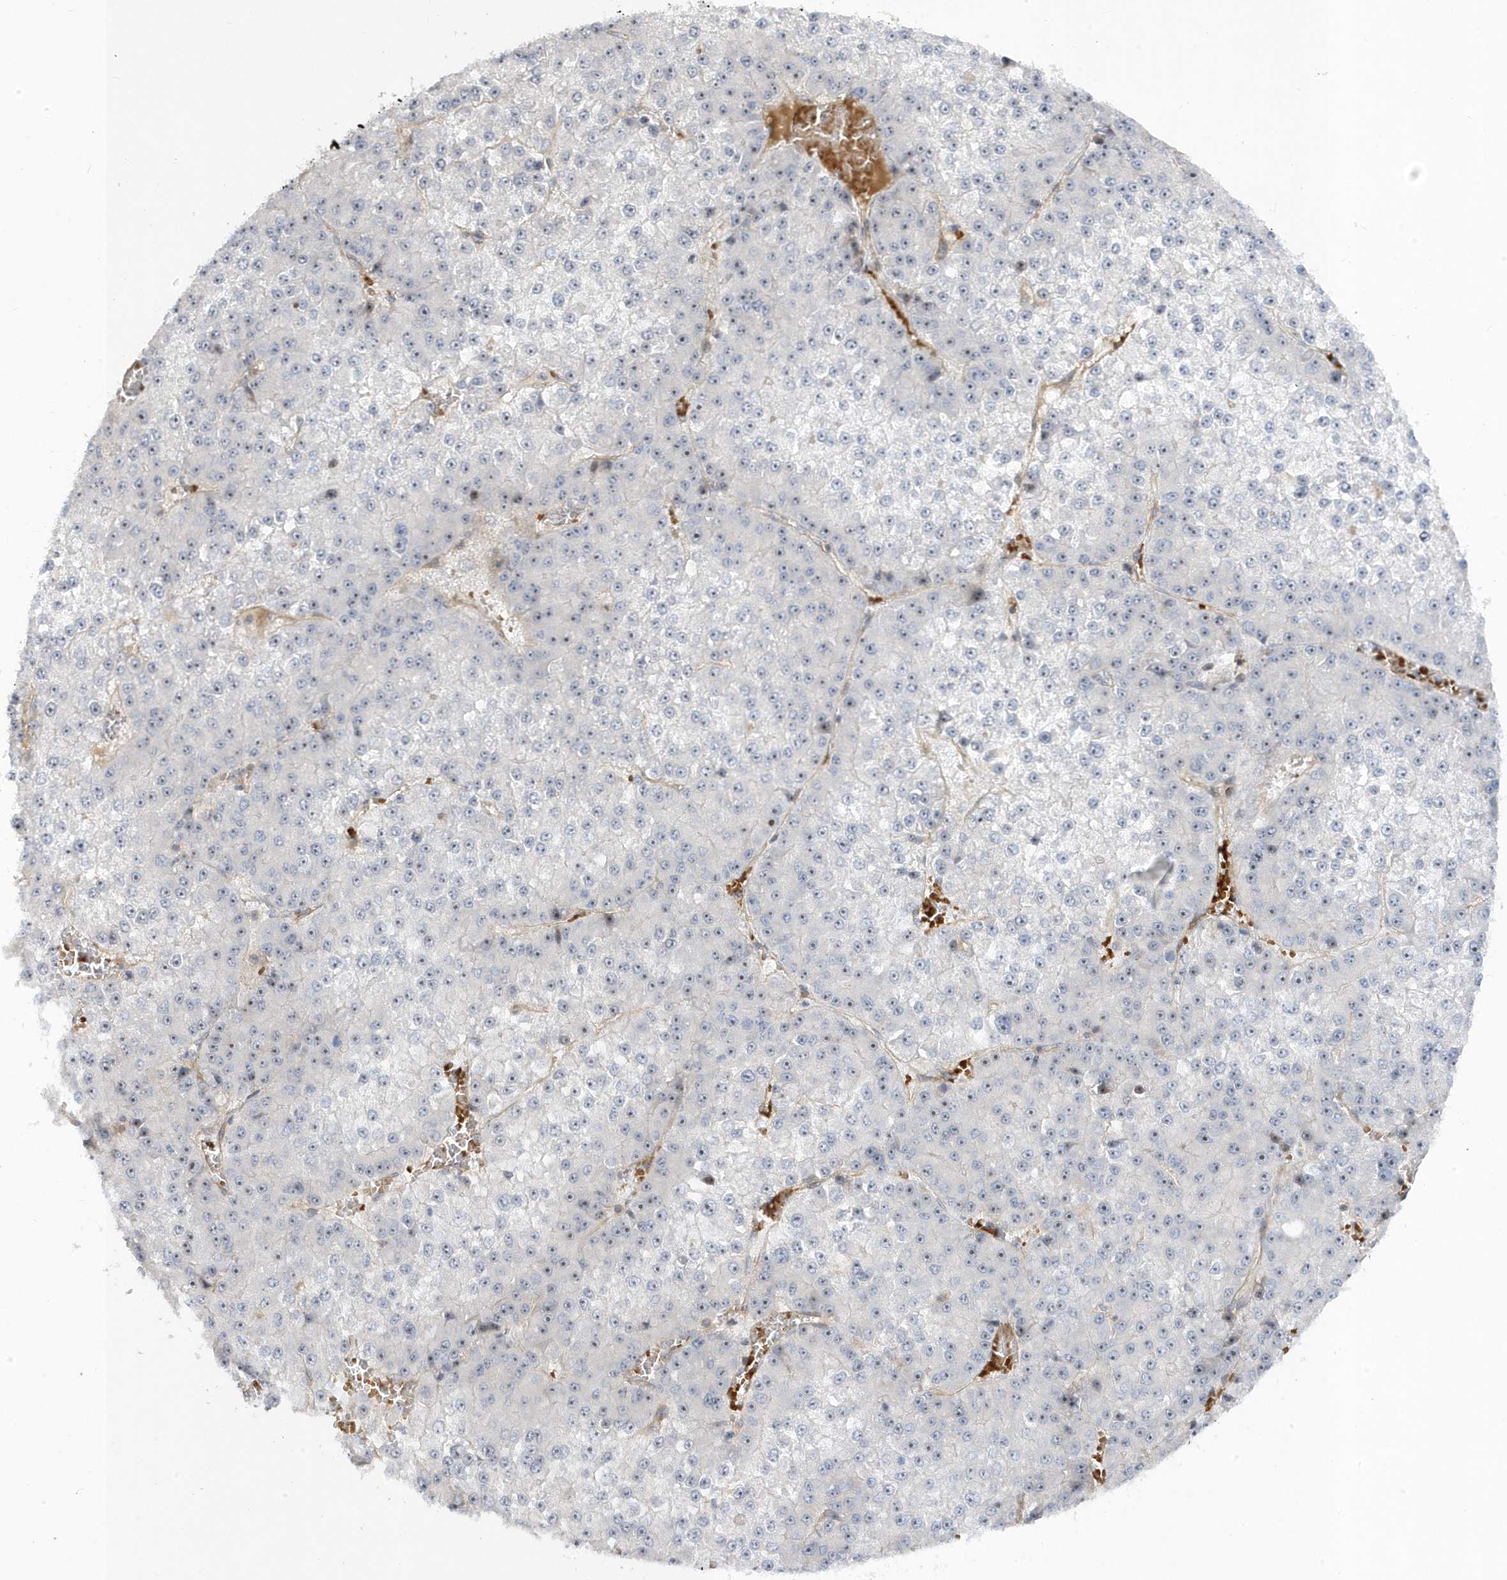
{"staining": {"intensity": "negative", "quantity": "none", "location": "none"}, "tissue": "liver cancer", "cell_type": "Tumor cells", "image_type": "cancer", "snomed": [{"axis": "morphology", "description": "Carcinoma, Hepatocellular, NOS"}, {"axis": "topography", "description": "Liver"}], "caption": "This photomicrograph is of liver hepatocellular carcinoma stained with immunohistochemistry (IHC) to label a protein in brown with the nuclei are counter-stained blue. There is no staining in tumor cells. (Brightfield microscopy of DAB IHC at high magnification).", "gene": "MAP7D3", "patient": {"sex": "female", "age": 73}}